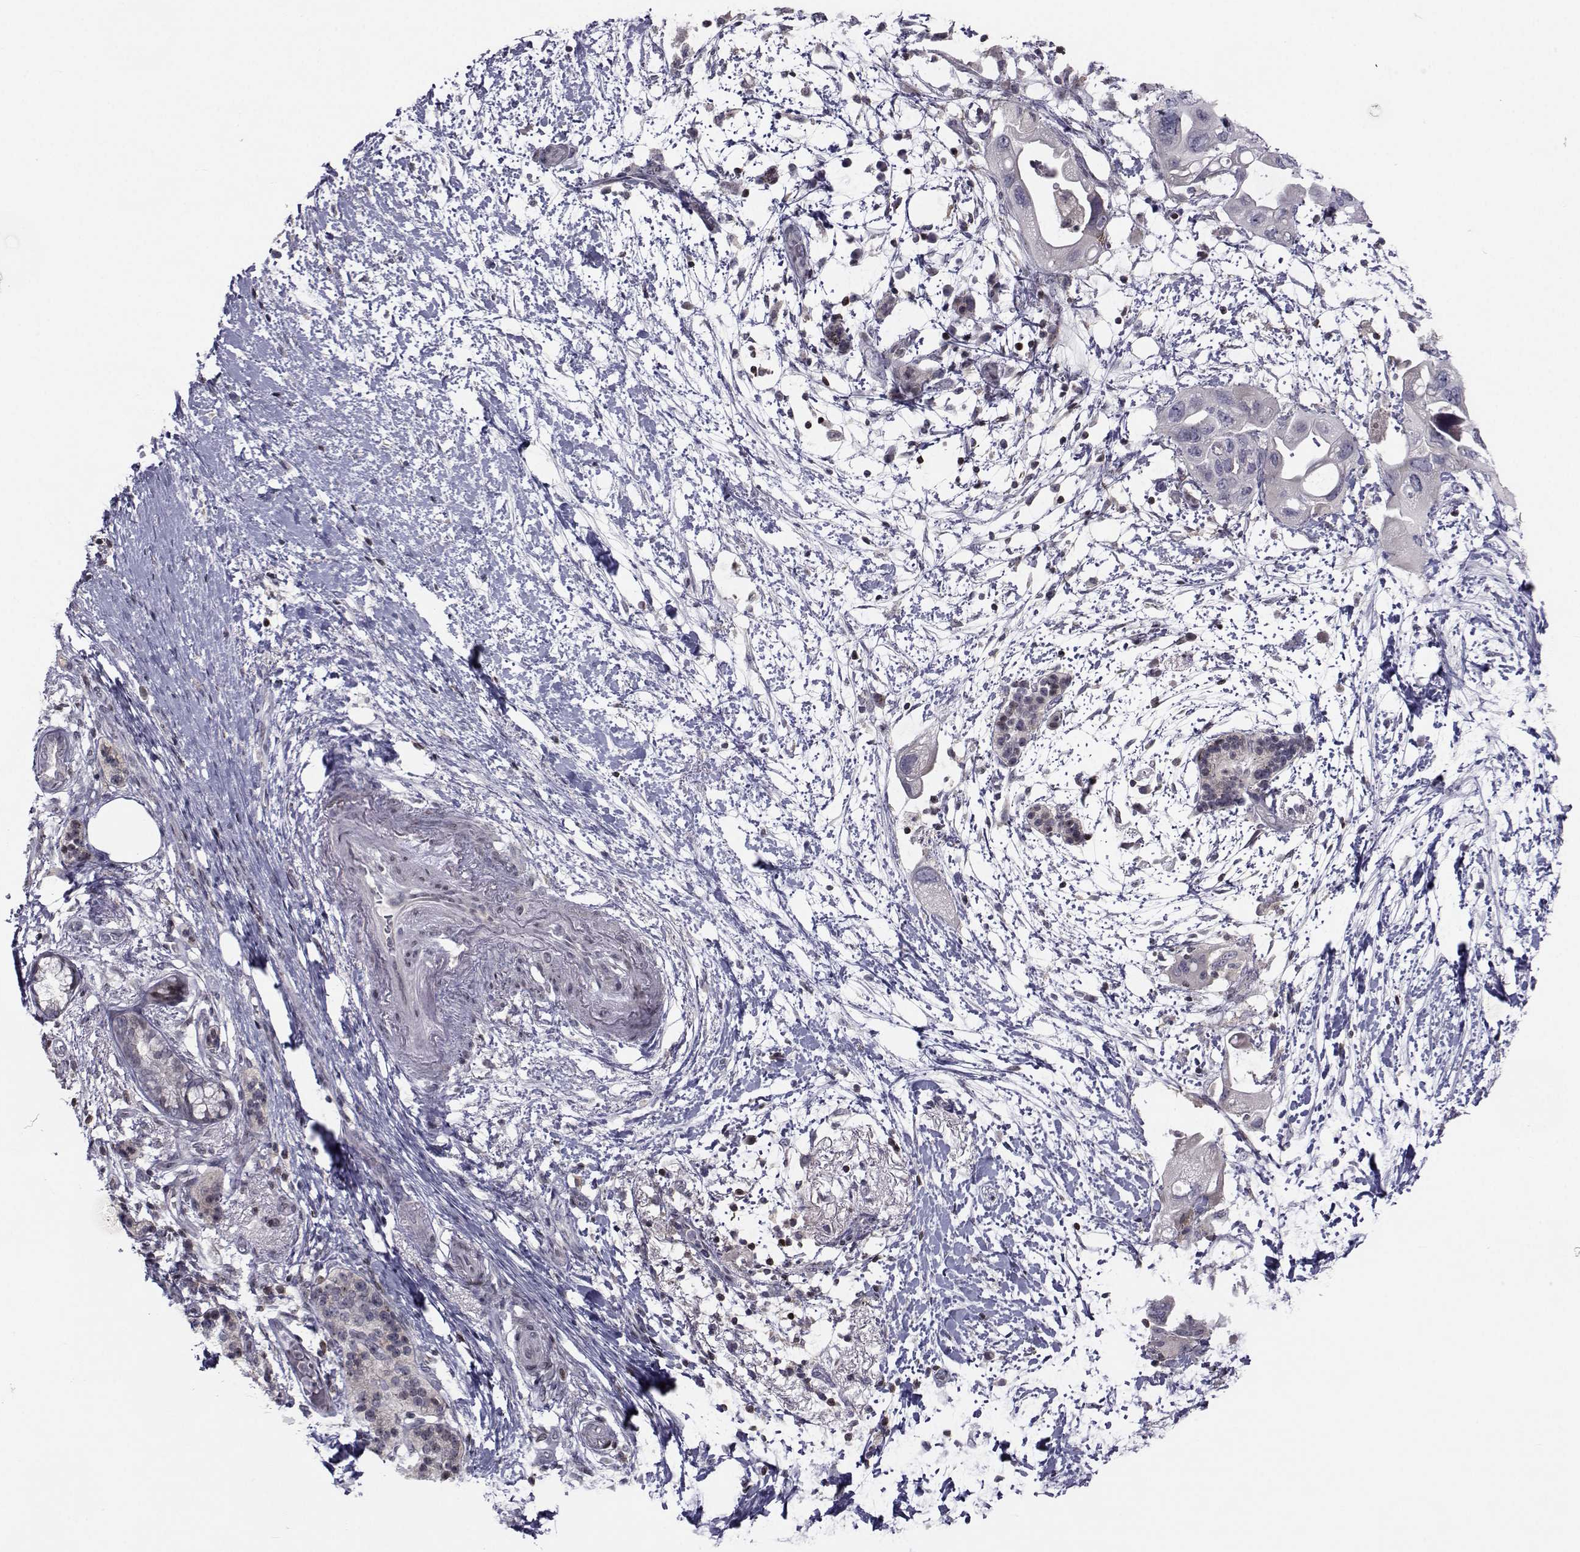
{"staining": {"intensity": "negative", "quantity": "none", "location": "none"}, "tissue": "pancreatic cancer", "cell_type": "Tumor cells", "image_type": "cancer", "snomed": [{"axis": "morphology", "description": "Adenocarcinoma, NOS"}, {"axis": "topography", "description": "Pancreas"}], "caption": "IHC micrograph of human adenocarcinoma (pancreatic) stained for a protein (brown), which shows no expression in tumor cells.", "gene": "PCP4L1", "patient": {"sex": "female", "age": 72}}